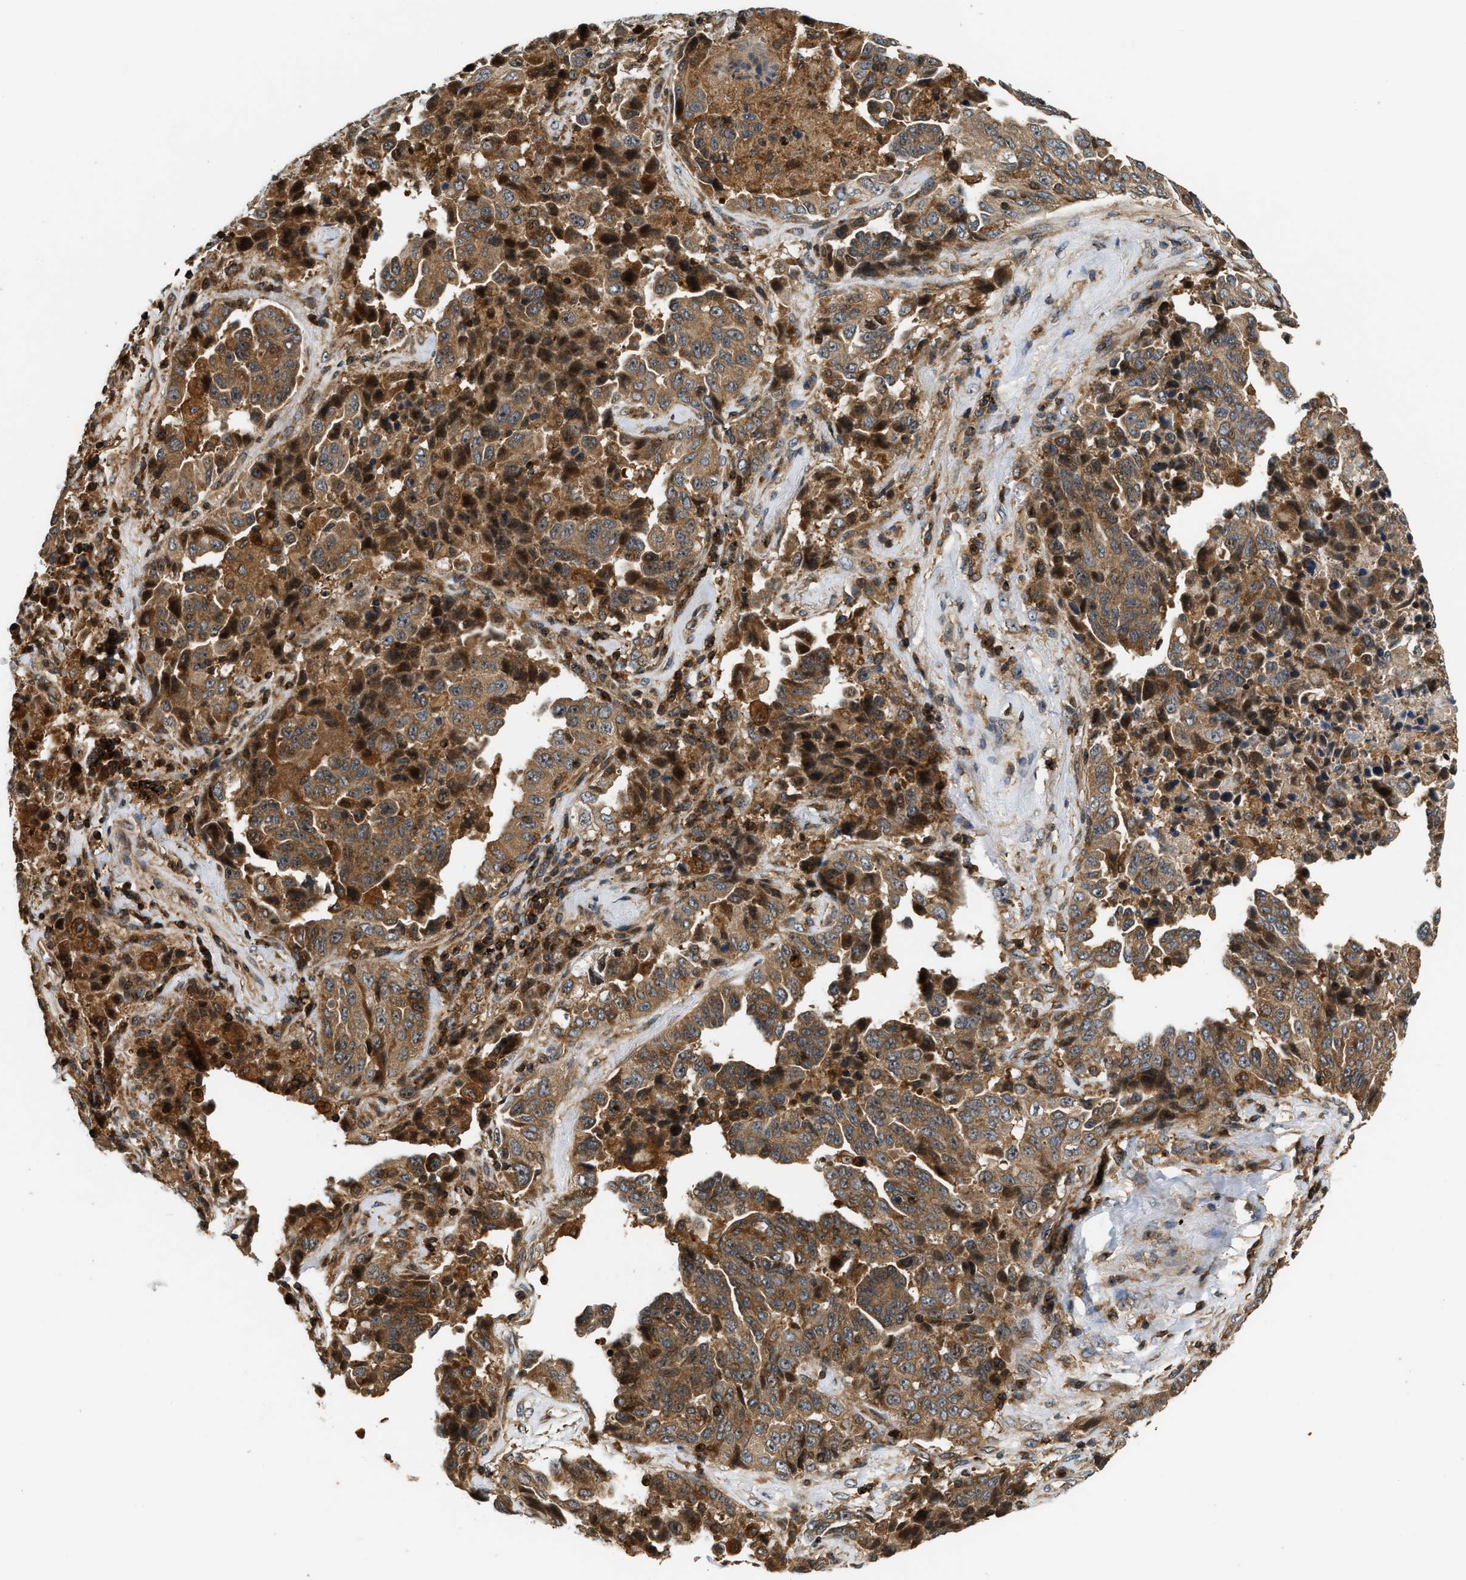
{"staining": {"intensity": "moderate", "quantity": ">75%", "location": "cytoplasmic/membranous"}, "tissue": "lung cancer", "cell_type": "Tumor cells", "image_type": "cancer", "snomed": [{"axis": "morphology", "description": "Adenocarcinoma, NOS"}, {"axis": "topography", "description": "Lung"}], "caption": "A brown stain shows moderate cytoplasmic/membranous expression of a protein in adenocarcinoma (lung) tumor cells. The staining was performed using DAB to visualize the protein expression in brown, while the nuclei were stained in blue with hematoxylin (Magnification: 20x).", "gene": "SNX5", "patient": {"sex": "female", "age": 51}}